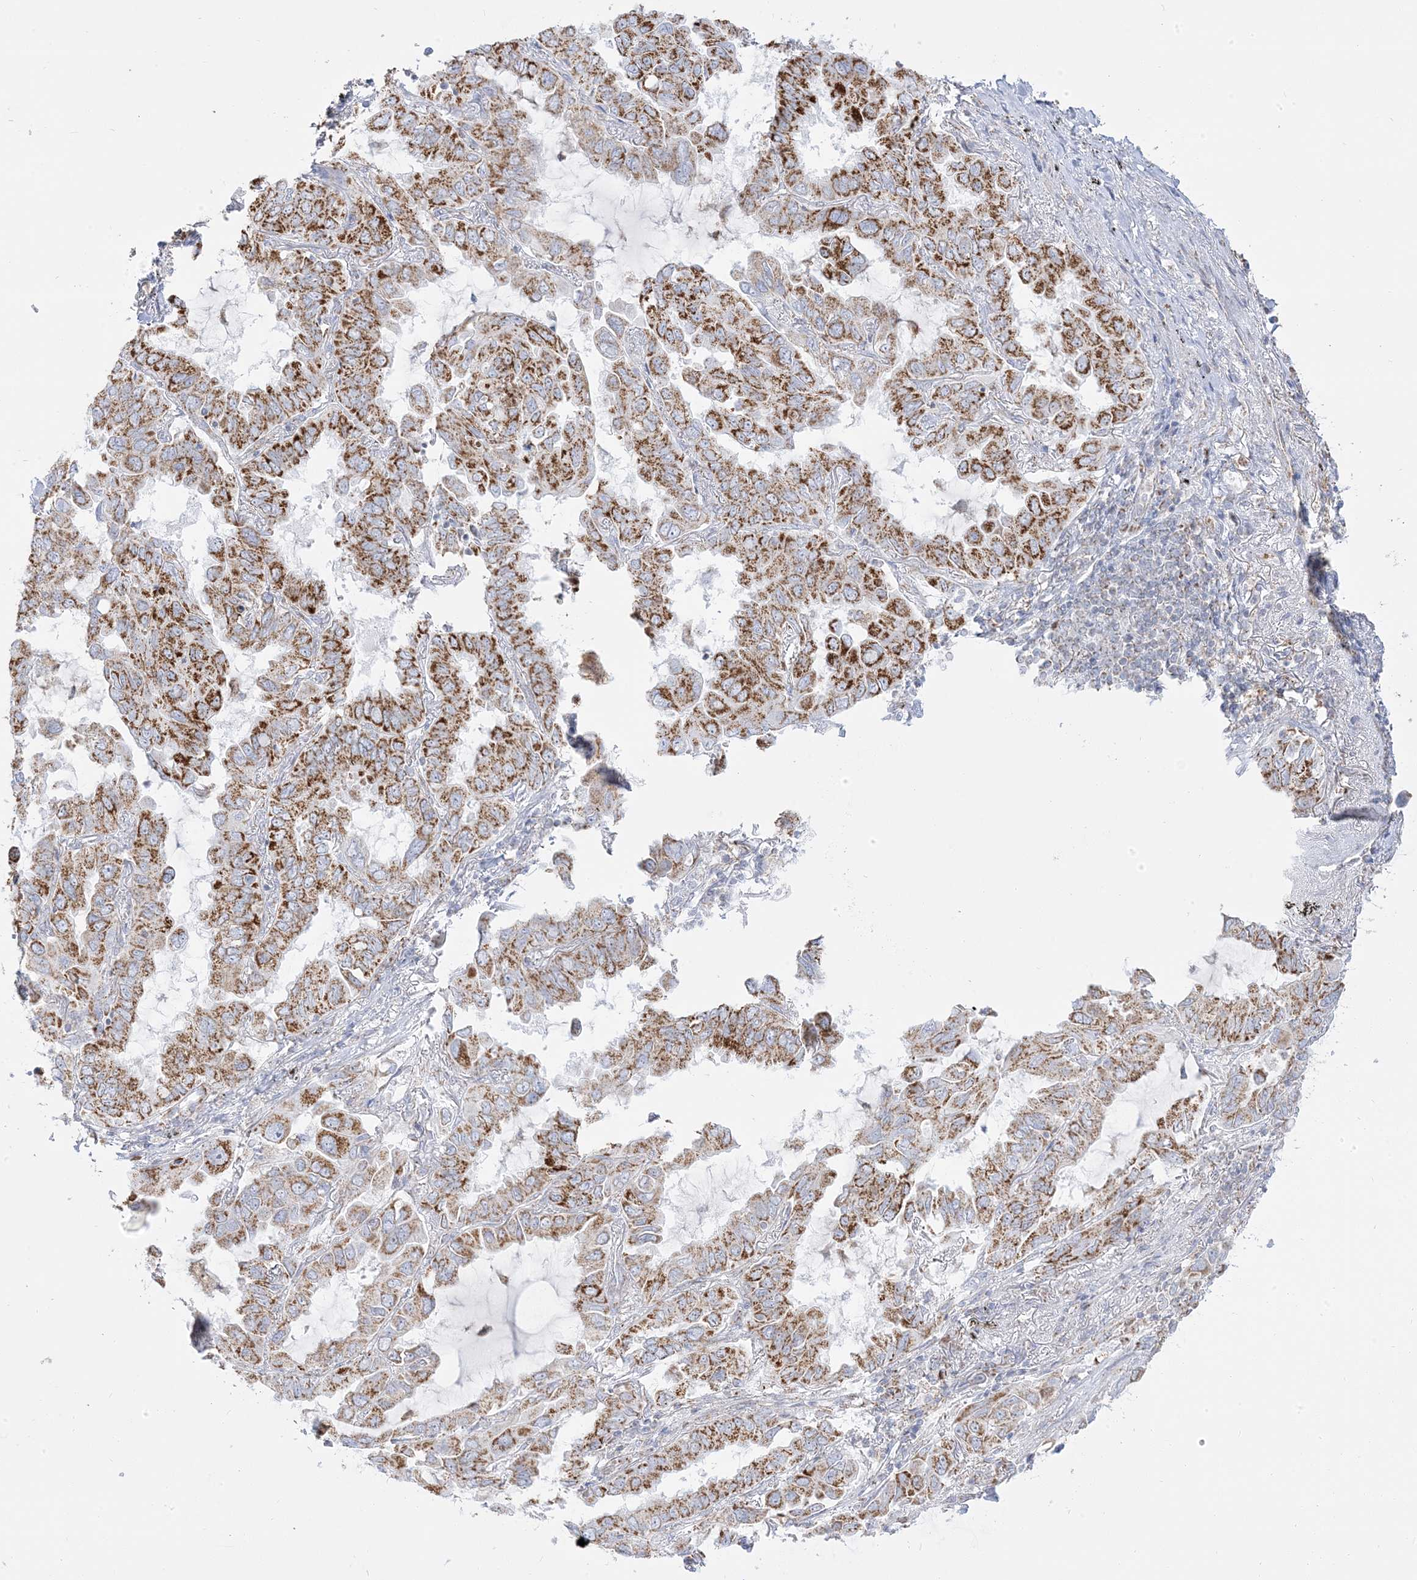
{"staining": {"intensity": "moderate", "quantity": ">75%", "location": "cytoplasmic/membranous"}, "tissue": "lung cancer", "cell_type": "Tumor cells", "image_type": "cancer", "snomed": [{"axis": "morphology", "description": "Adenocarcinoma, NOS"}, {"axis": "topography", "description": "Lung"}], "caption": "Immunohistochemical staining of adenocarcinoma (lung) displays medium levels of moderate cytoplasmic/membranous protein expression in approximately >75% of tumor cells. The protein of interest is stained brown, and the nuclei are stained in blue (DAB IHC with brightfield microscopy, high magnification).", "gene": "PCCB", "patient": {"sex": "male", "age": 64}}